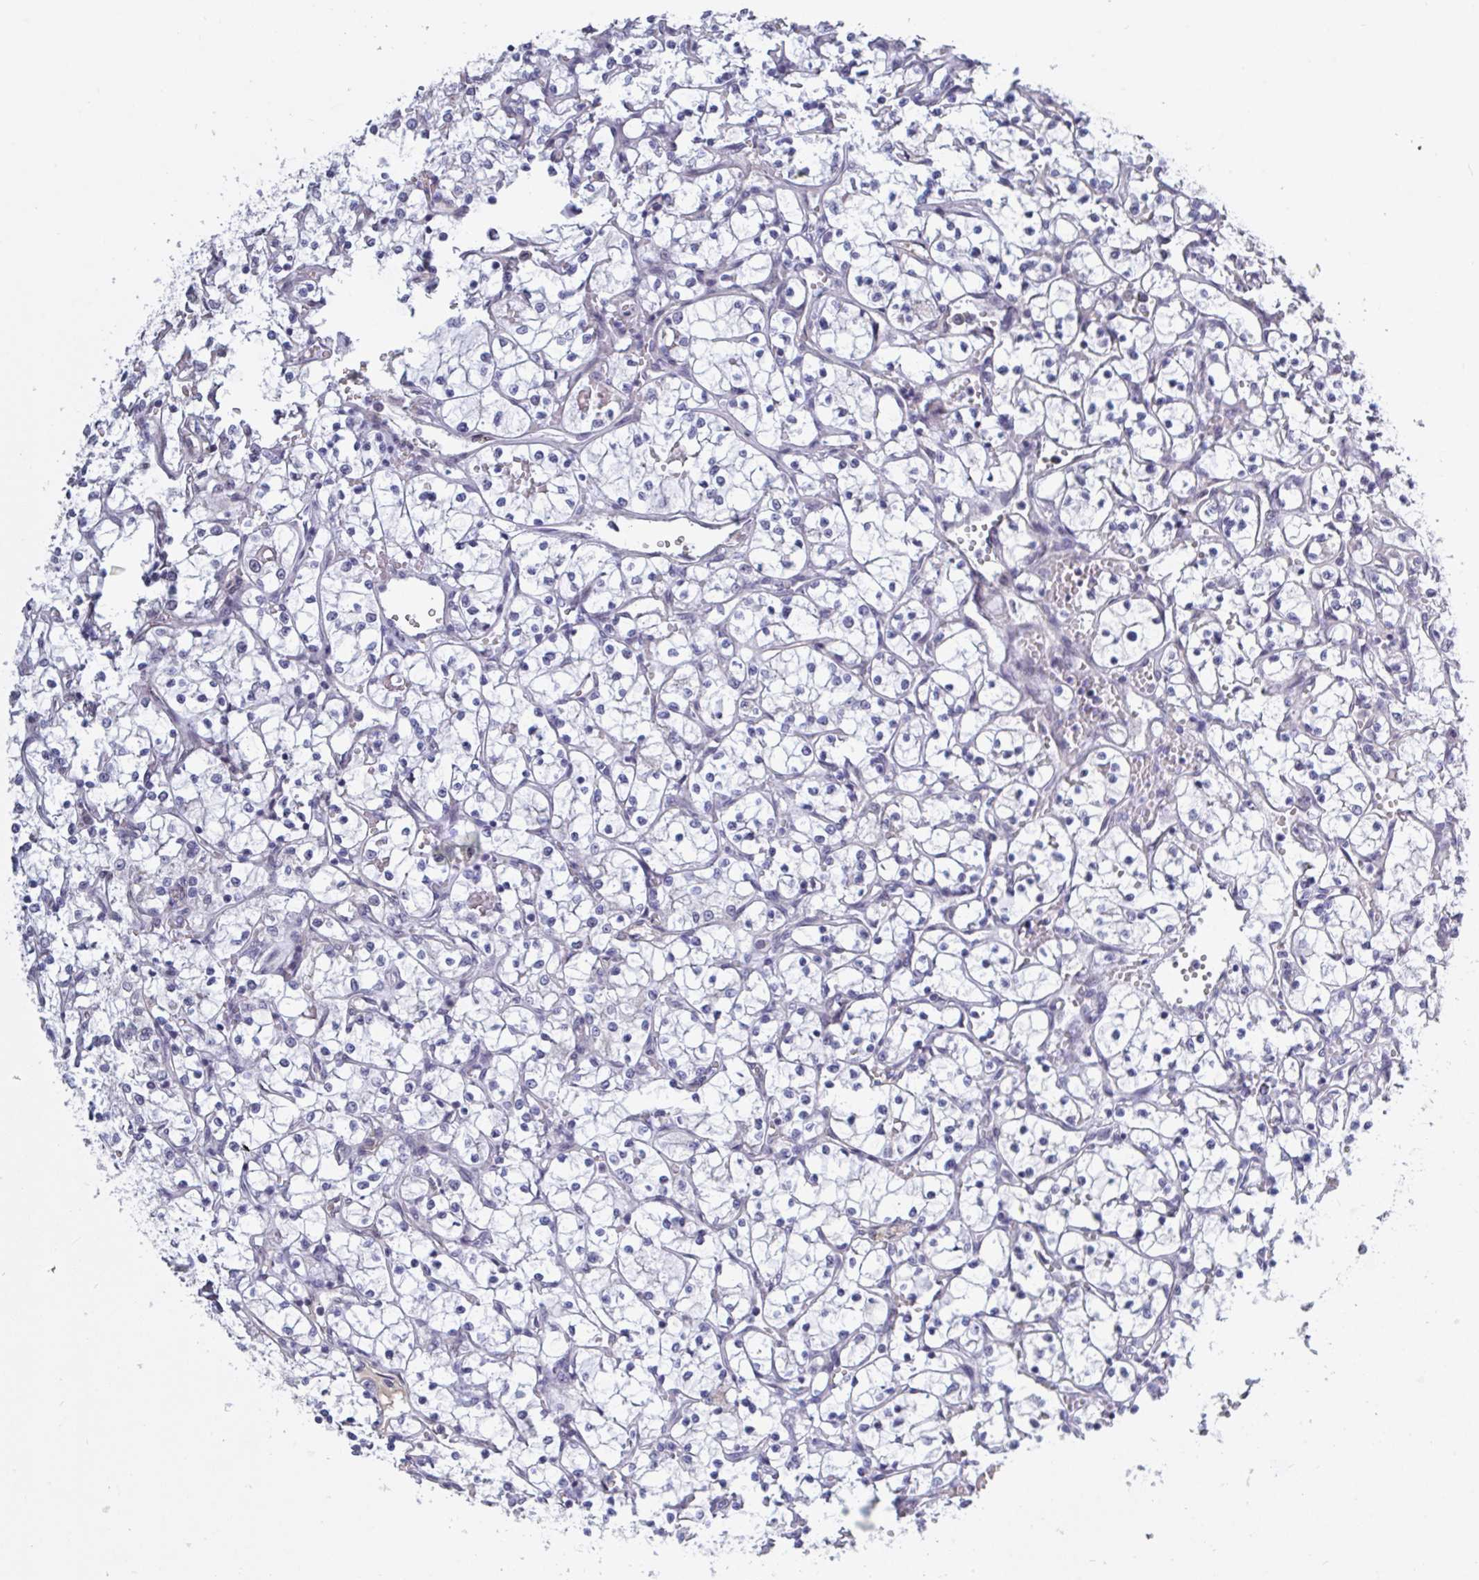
{"staining": {"intensity": "negative", "quantity": "none", "location": "none"}, "tissue": "renal cancer", "cell_type": "Tumor cells", "image_type": "cancer", "snomed": [{"axis": "morphology", "description": "Adenocarcinoma, NOS"}, {"axis": "topography", "description": "Kidney"}], "caption": "A photomicrograph of human renal cancer (adenocarcinoma) is negative for staining in tumor cells.", "gene": "BCL7B", "patient": {"sex": "female", "age": 69}}